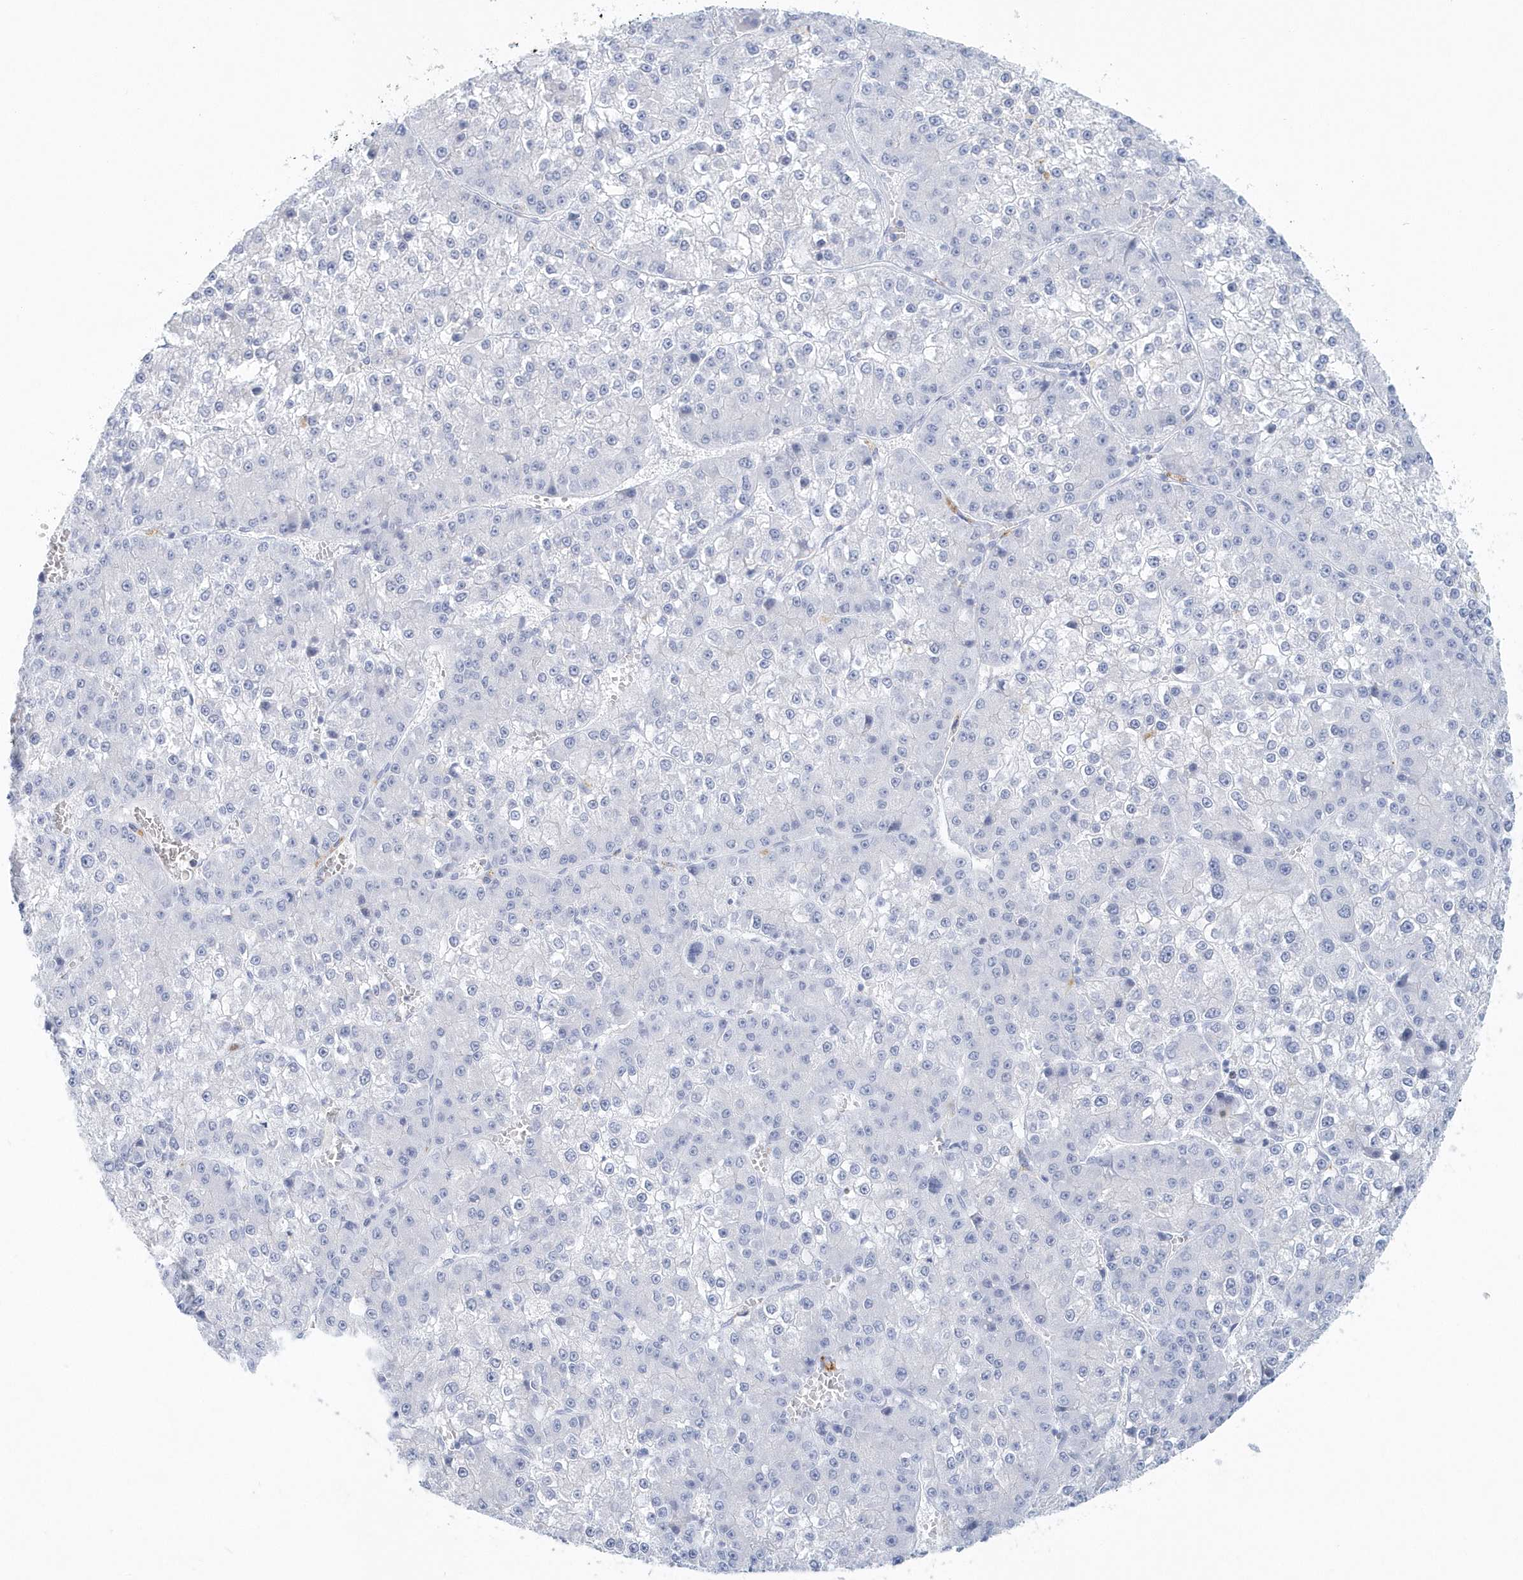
{"staining": {"intensity": "negative", "quantity": "none", "location": "none"}, "tissue": "liver cancer", "cell_type": "Tumor cells", "image_type": "cancer", "snomed": [{"axis": "morphology", "description": "Carcinoma, Hepatocellular, NOS"}, {"axis": "topography", "description": "Liver"}], "caption": "Human liver cancer stained for a protein using immunohistochemistry displays no staining in tumor cells.", "gene": "PTPRO", "patient": {"sex": "female", "age": 73}}